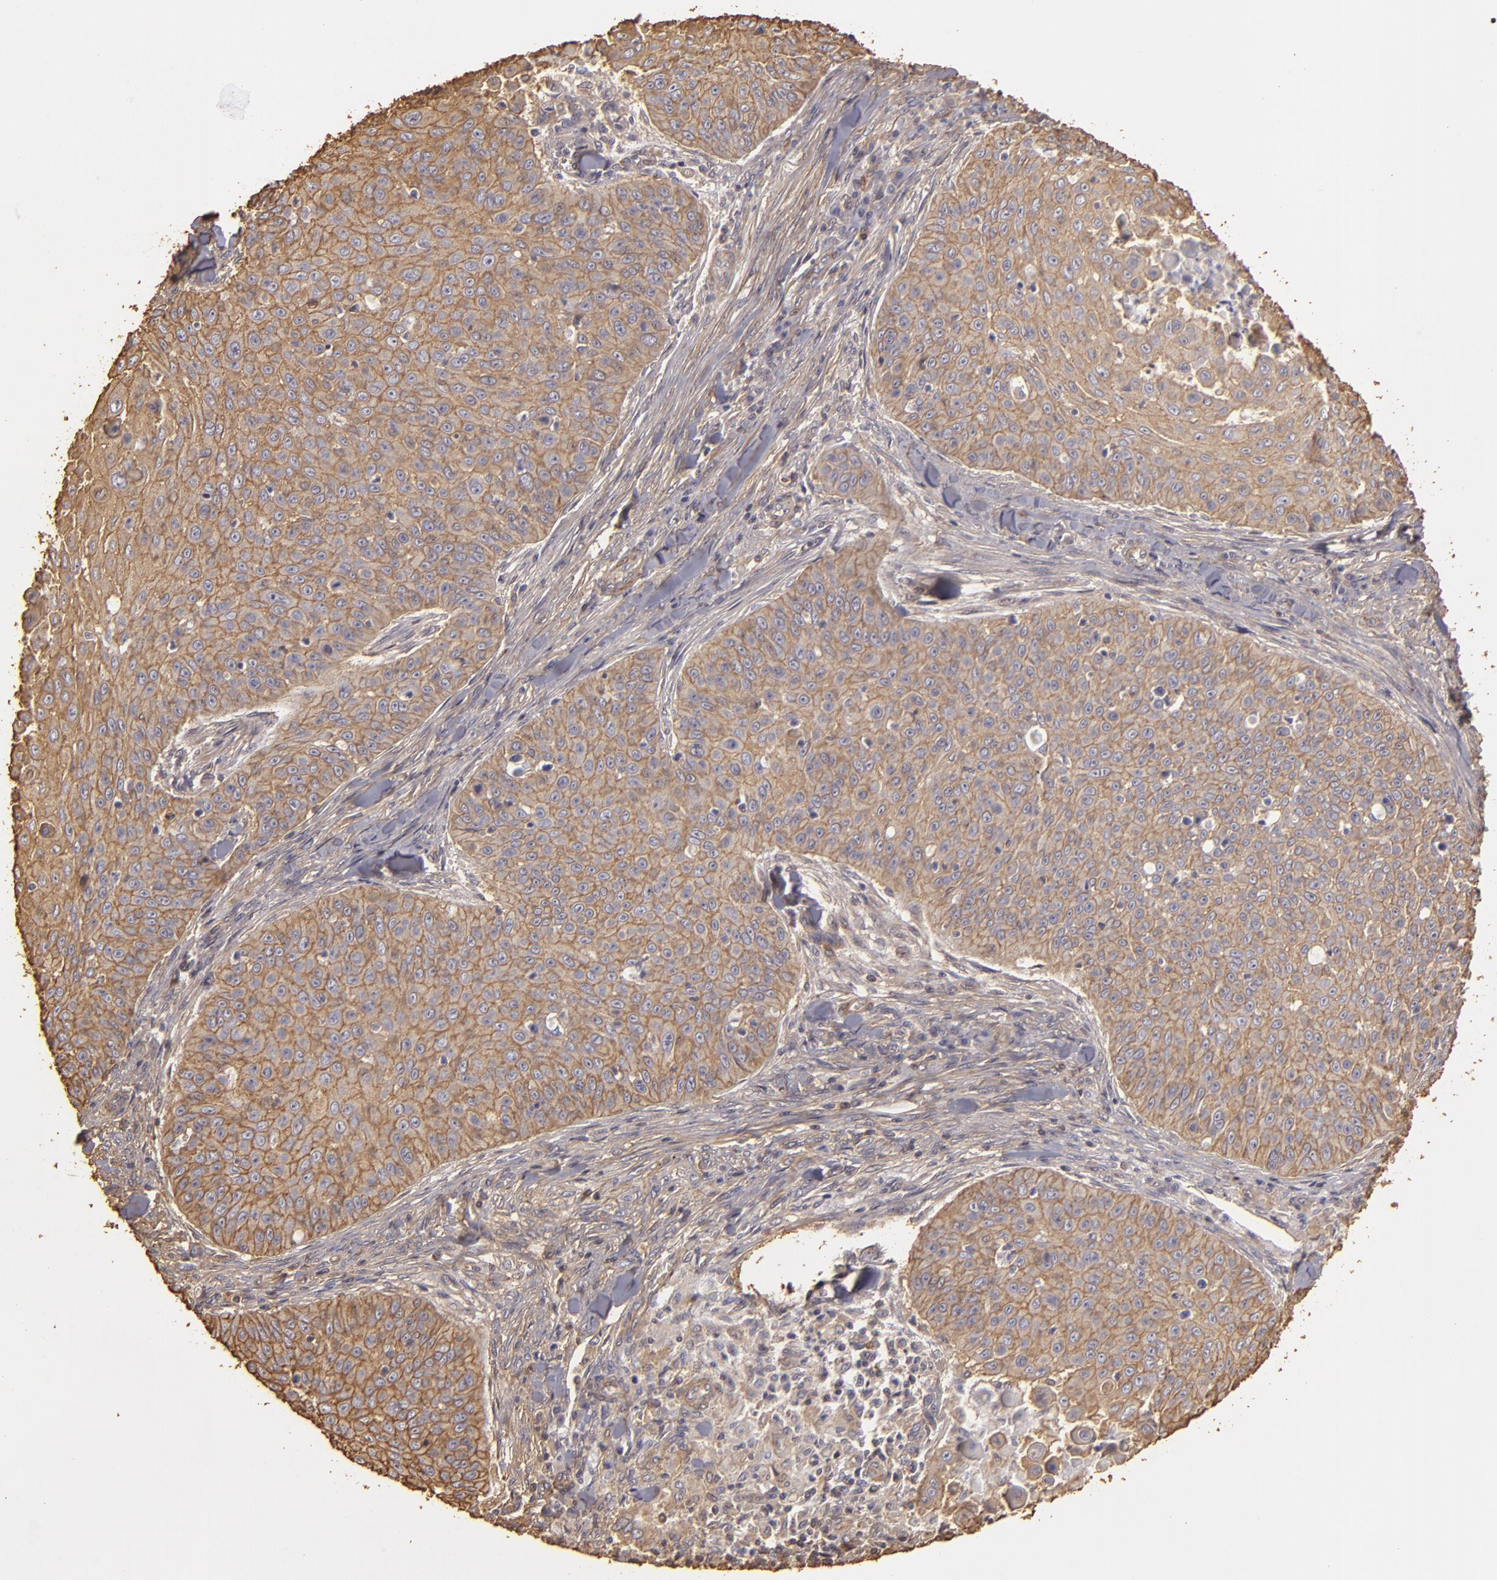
{"staining": {"intensity": "weak", "quantity": ">75%", "location": "cytoplasmic/membranous"}, "tissue": "skin cancer", "cell_type": "Tumor cells", "image_type": "cancer", "snomed": [{"axis": "morphology", "description": "Squamous cell carcinoma, NOS"}, {"axis": "topography", "description": "Skin"}], "caption": "Squamous cell carcinoma (skin) stained with IHC demonstrates weak cytoplasmic/membranous positivity in approximately >75% of tumor cells. The staining is performed using DAB (3,3'-diaminobenzidine) brown chromogen to label protein expression. The nuclei are counter-stained blue using hematoxylin.", "gene": "HSPB6", "patient": {"sex": "male", "age": 82}}